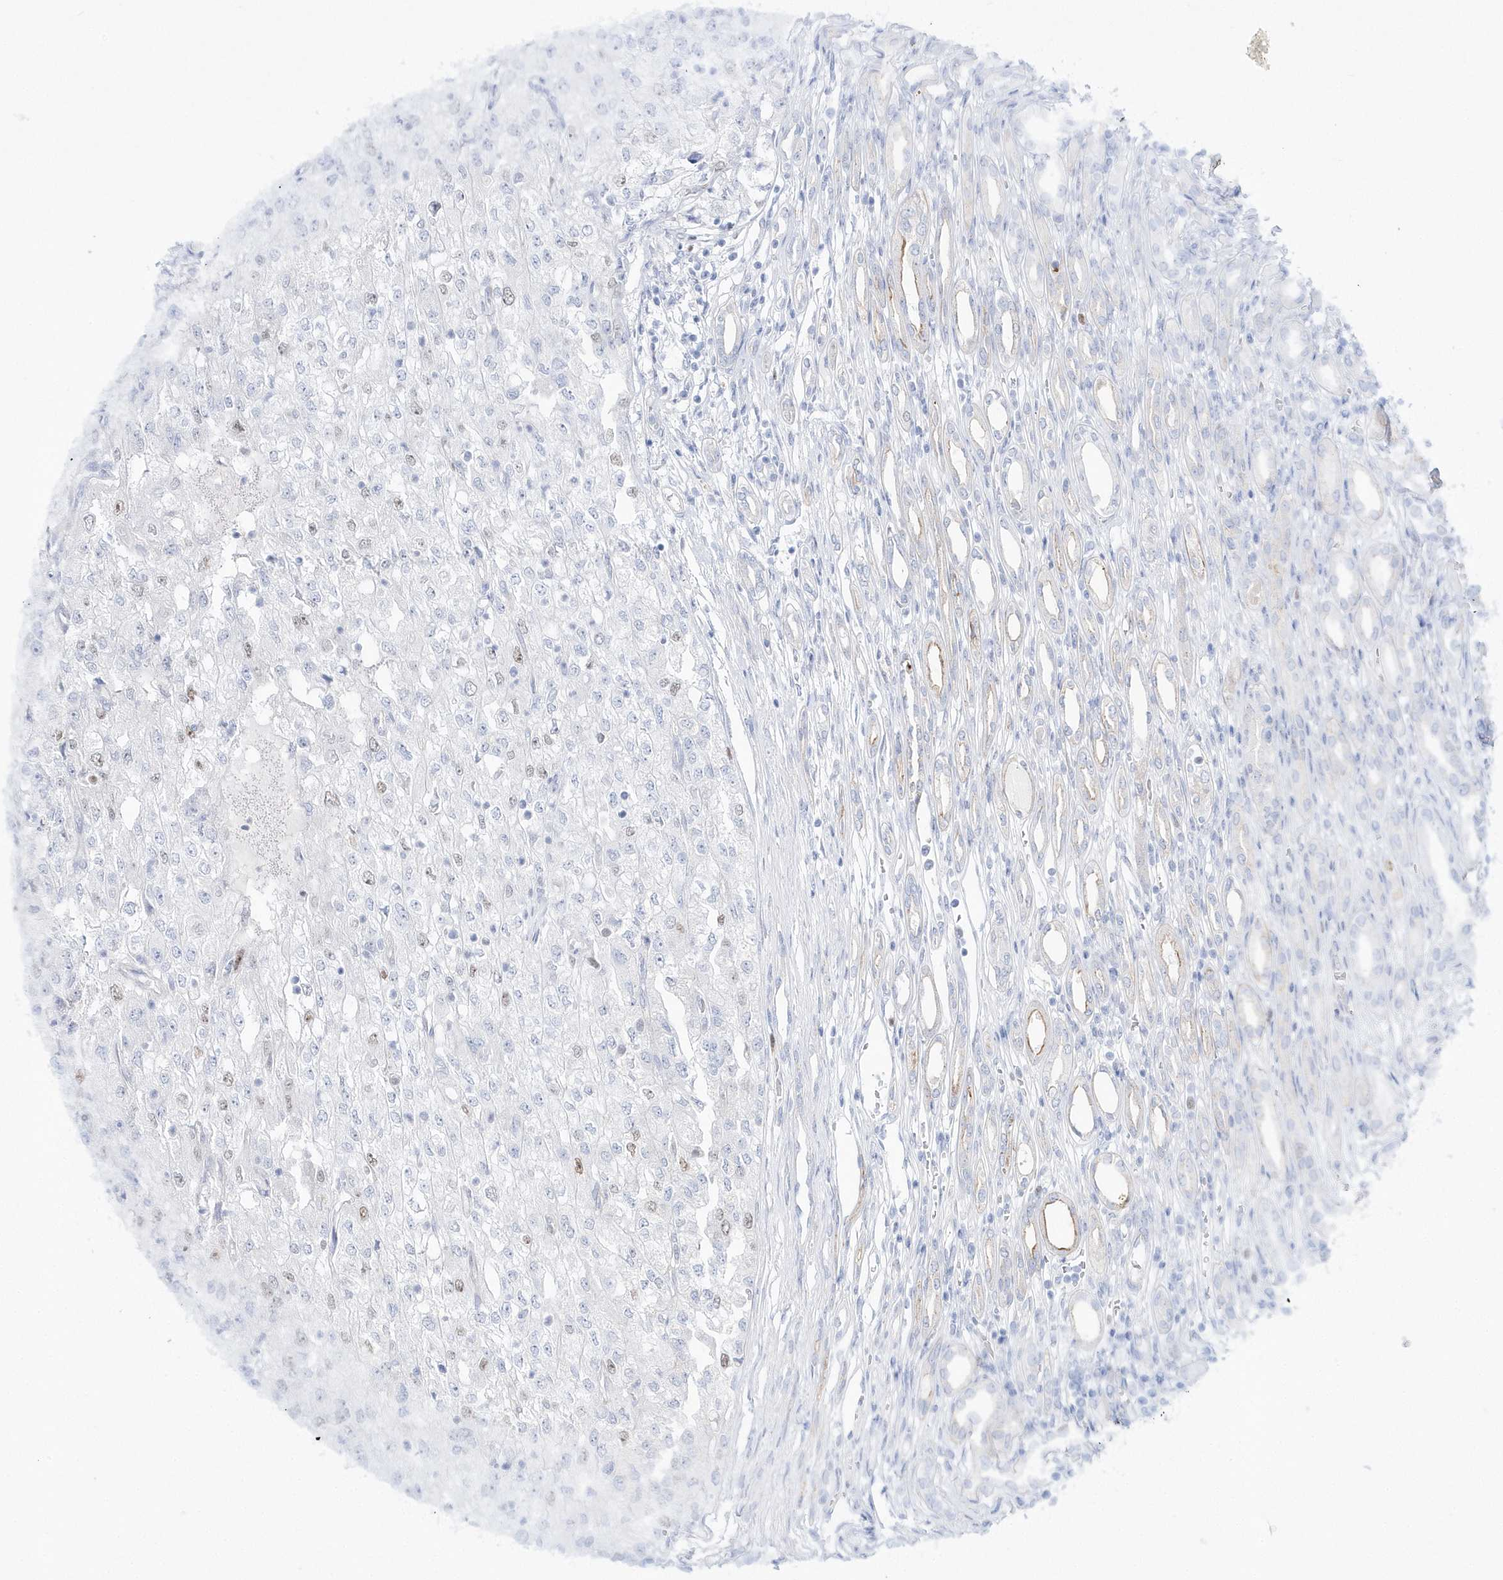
{"staining": {"intensity": "weak", "quantity": "<25%", "location": "nuclear"}, "tissue": "renal cancer", "cell_type": "Tumor cells", "image_type": "cancer", "snomed": [{"axis": "morphology", "description": "Adenocarcinoma, NOS"}, {"axis": "topography", "description": "Kidney"}], "caption": "An image of renal cancer (adenocarcinoma) stained for a protein displays no brown staining in tumor cells. (DAB immunohistochemistry (IHC) visualized using brightfield microscopy, high magnification).", "gene": "TMCO6", "patient": {"sex": "female", "age": 54}}